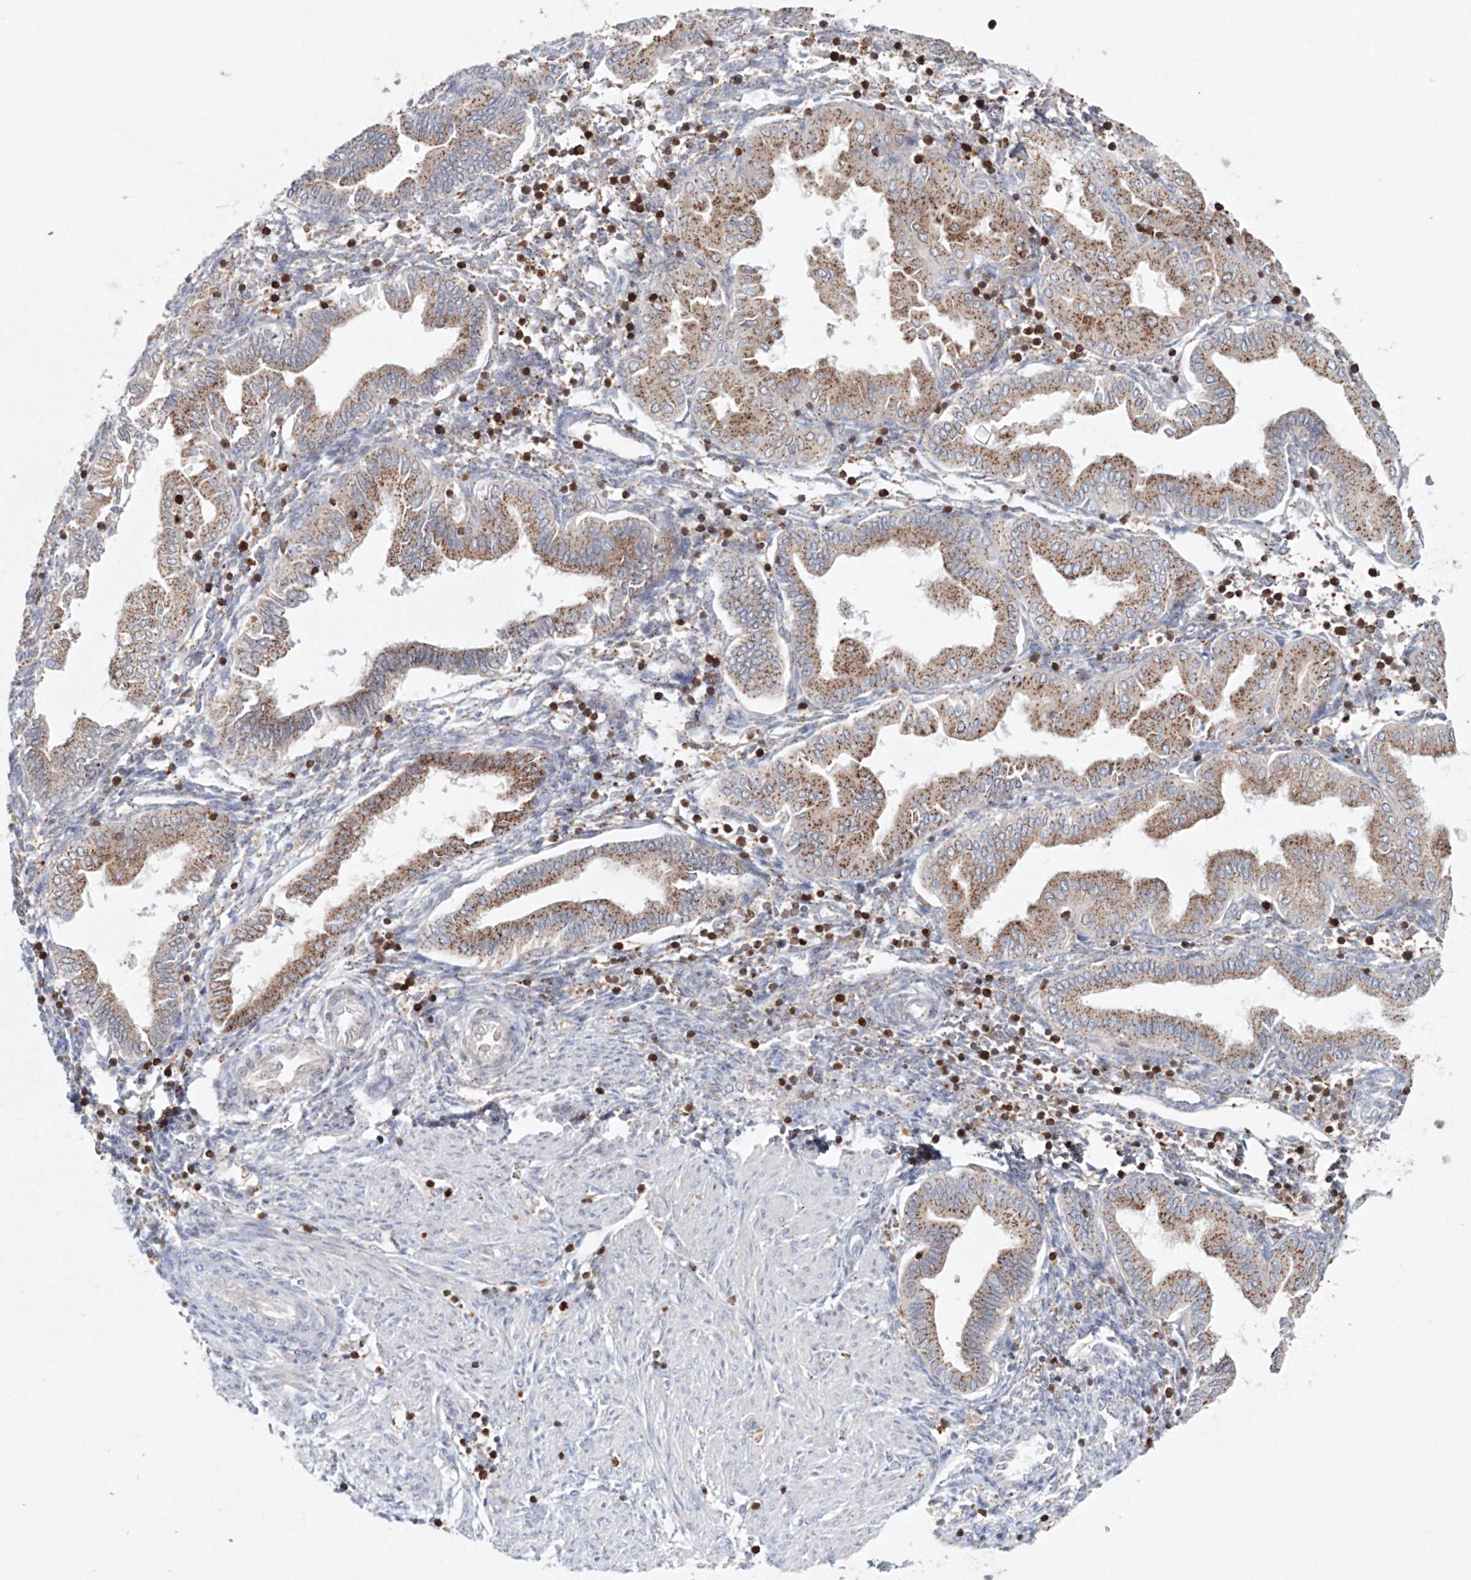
{"staining": {"intensity": "negative", "quantity": "none", "location": "none"}, "tissue": "endometrium", "cell_type": "Cells in endometrial stroma", "image_type": "normal", "snomed": [{"axis": "morphology", "description": "Normal tissue, NOS"}, {"axis": "topography", "description": "Endometrium"}], "caption": "Image shows no significant protein positivity in cells in endometrial stroma of unremarkable endometrium.", "gene": "ARCN1", "patient": {"sex": "female", "age": 53}}